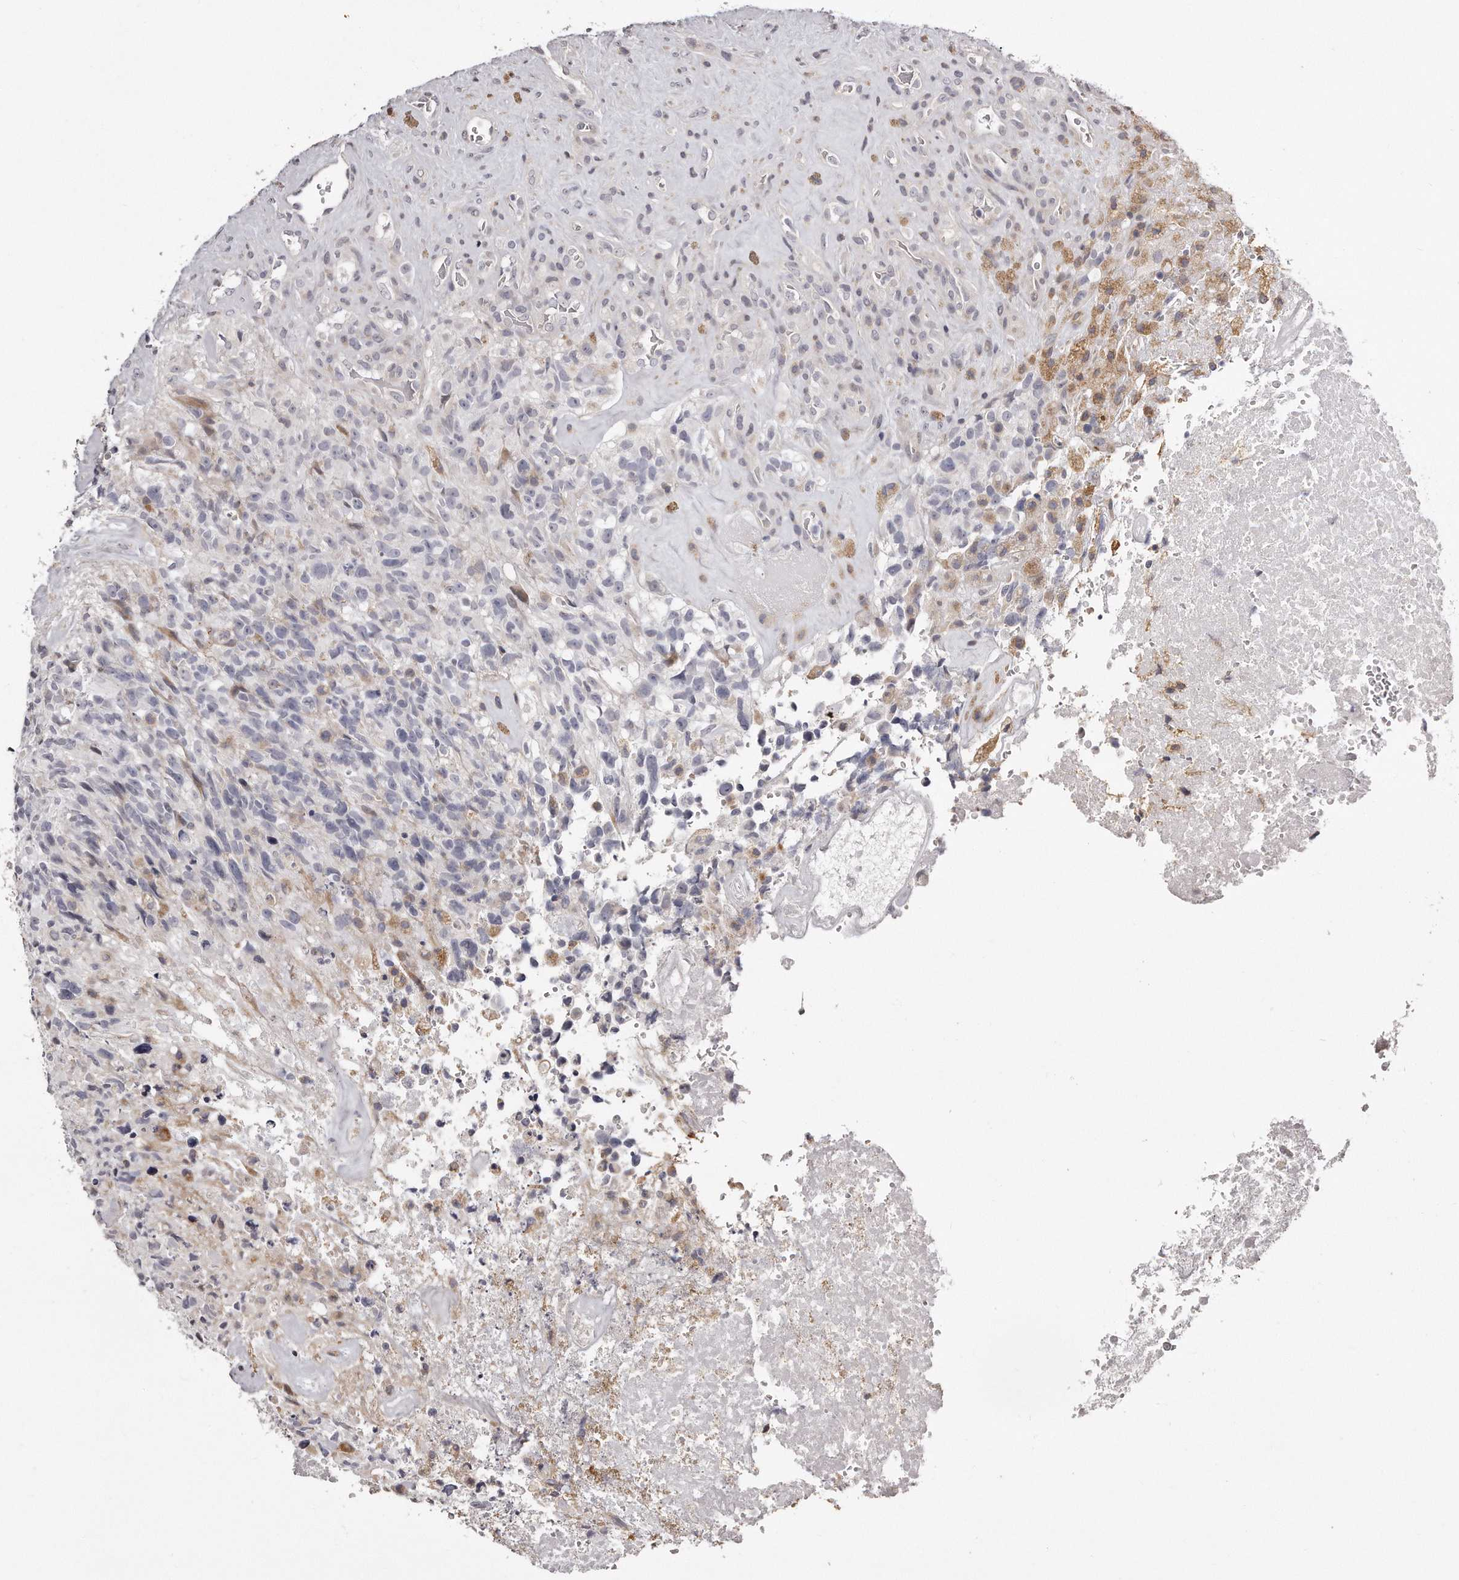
{"staining": {"intensity": "negative", "quantity": "none", "location": "none"}, "tissue": "glioma", "cell_type": "Tumor cells", "image_type": "cancer", "snomed": [{"axis": "morphology", "description": "Glioma, malignant, High grade"}, {"axis": "topography", "description": "Brain"}], "caption": "High magnification brightfield microscopy of malignant glioma (high-grade) stained with DAB (brown) and counterstained with hematoxylin (blue): tumor cells show no significant positivity.", "gene": "TRAPPC14", "patient": {"sex": "male", "age": 69}}